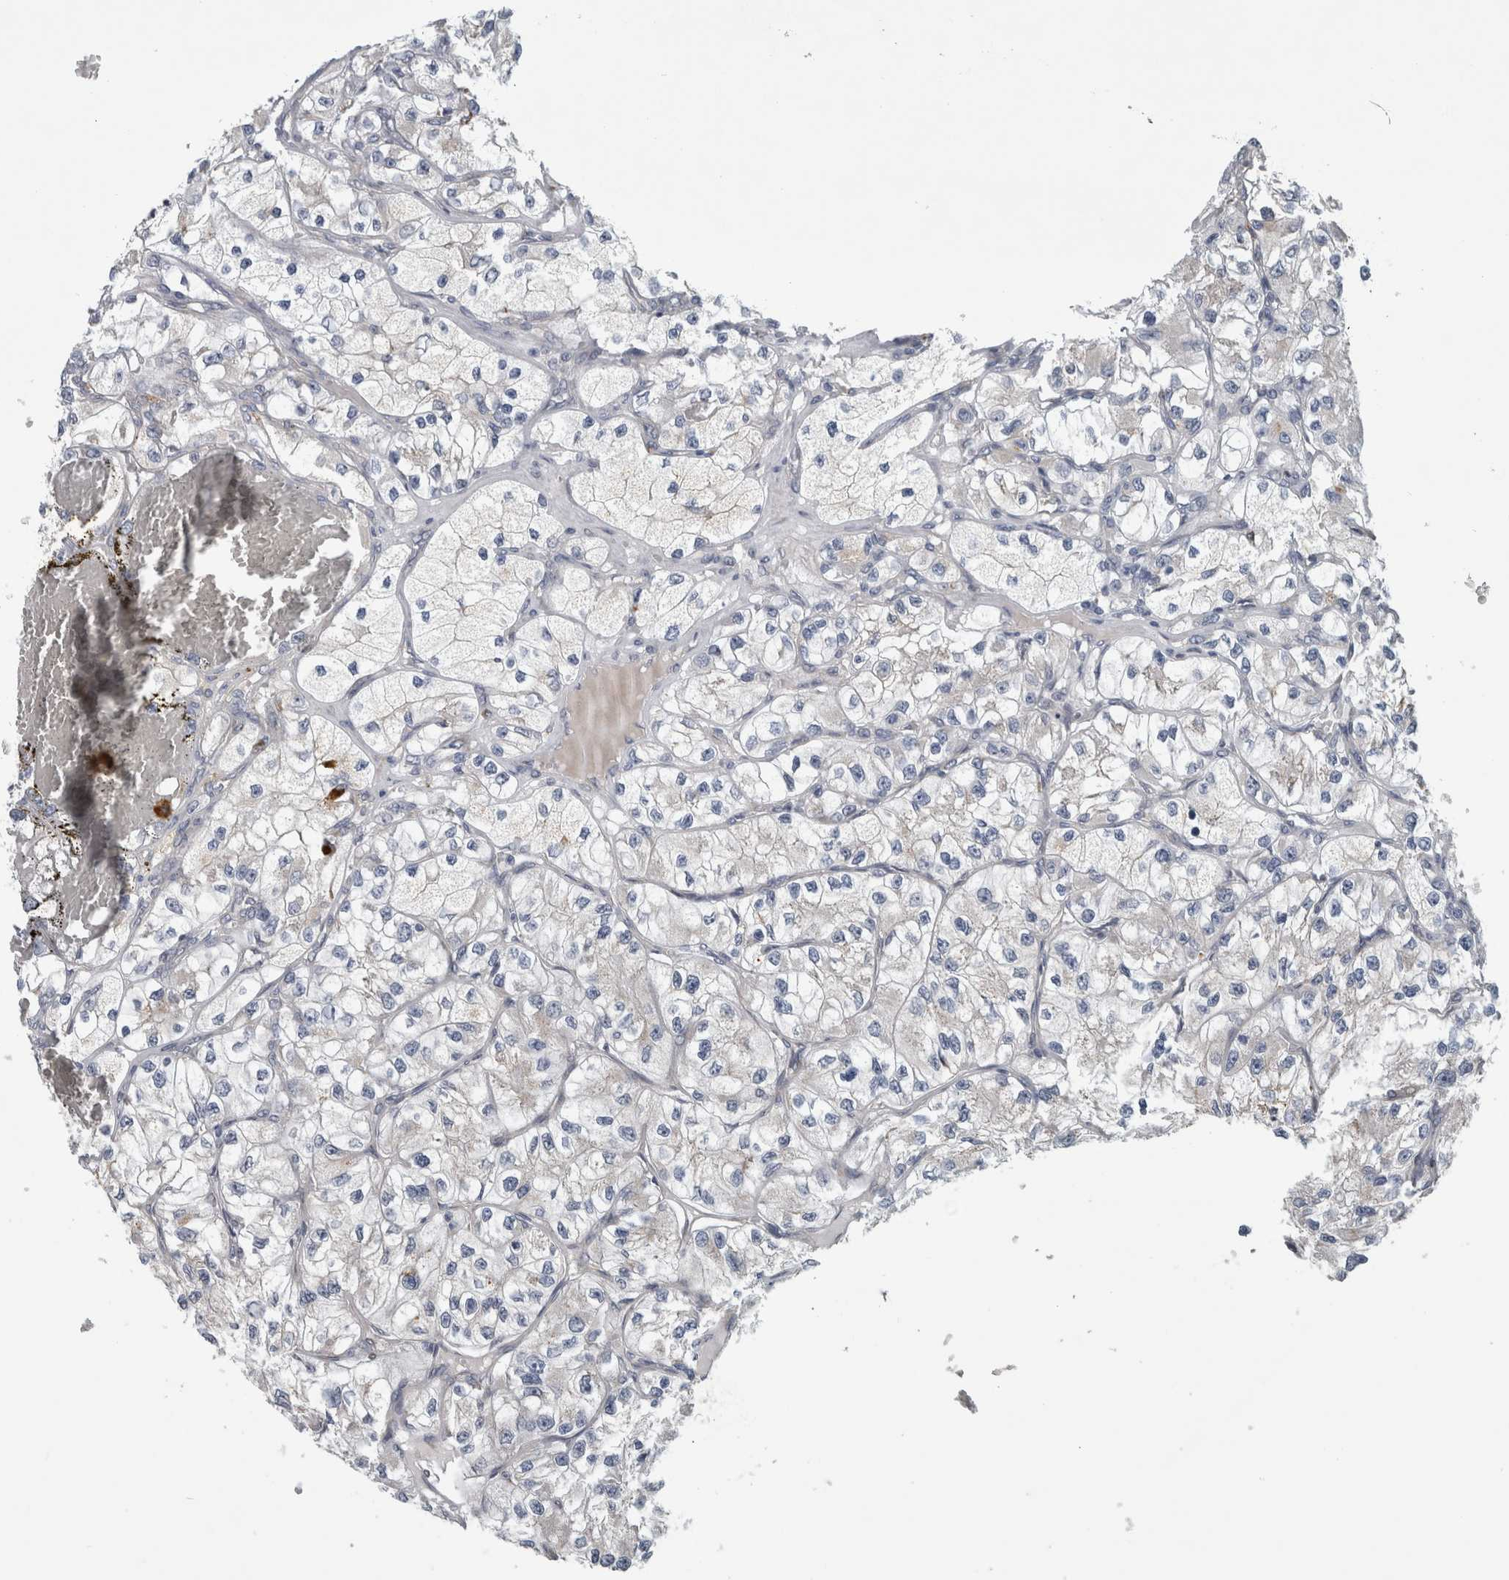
{"staining": {"intensity": "negative", "quantity": "none", "location": "none"}, "tissue": "renal cancer", "cell_type": "Tumor cells", "image_type": "cancer", "snomed": [{"axis": "morphology", "description": "Adenocarcinoma, NOS"}, {"axis": "topography", "description": "Kidney"}], "caption": "A high-resolution histopathology image shows immunohistochemistry (IHC) staining of renal adenocarcinoma, which reveals no significant staining in tumor cells.", "gene": "ATXN2", "patient": {"sex": "female", "age": 57}}